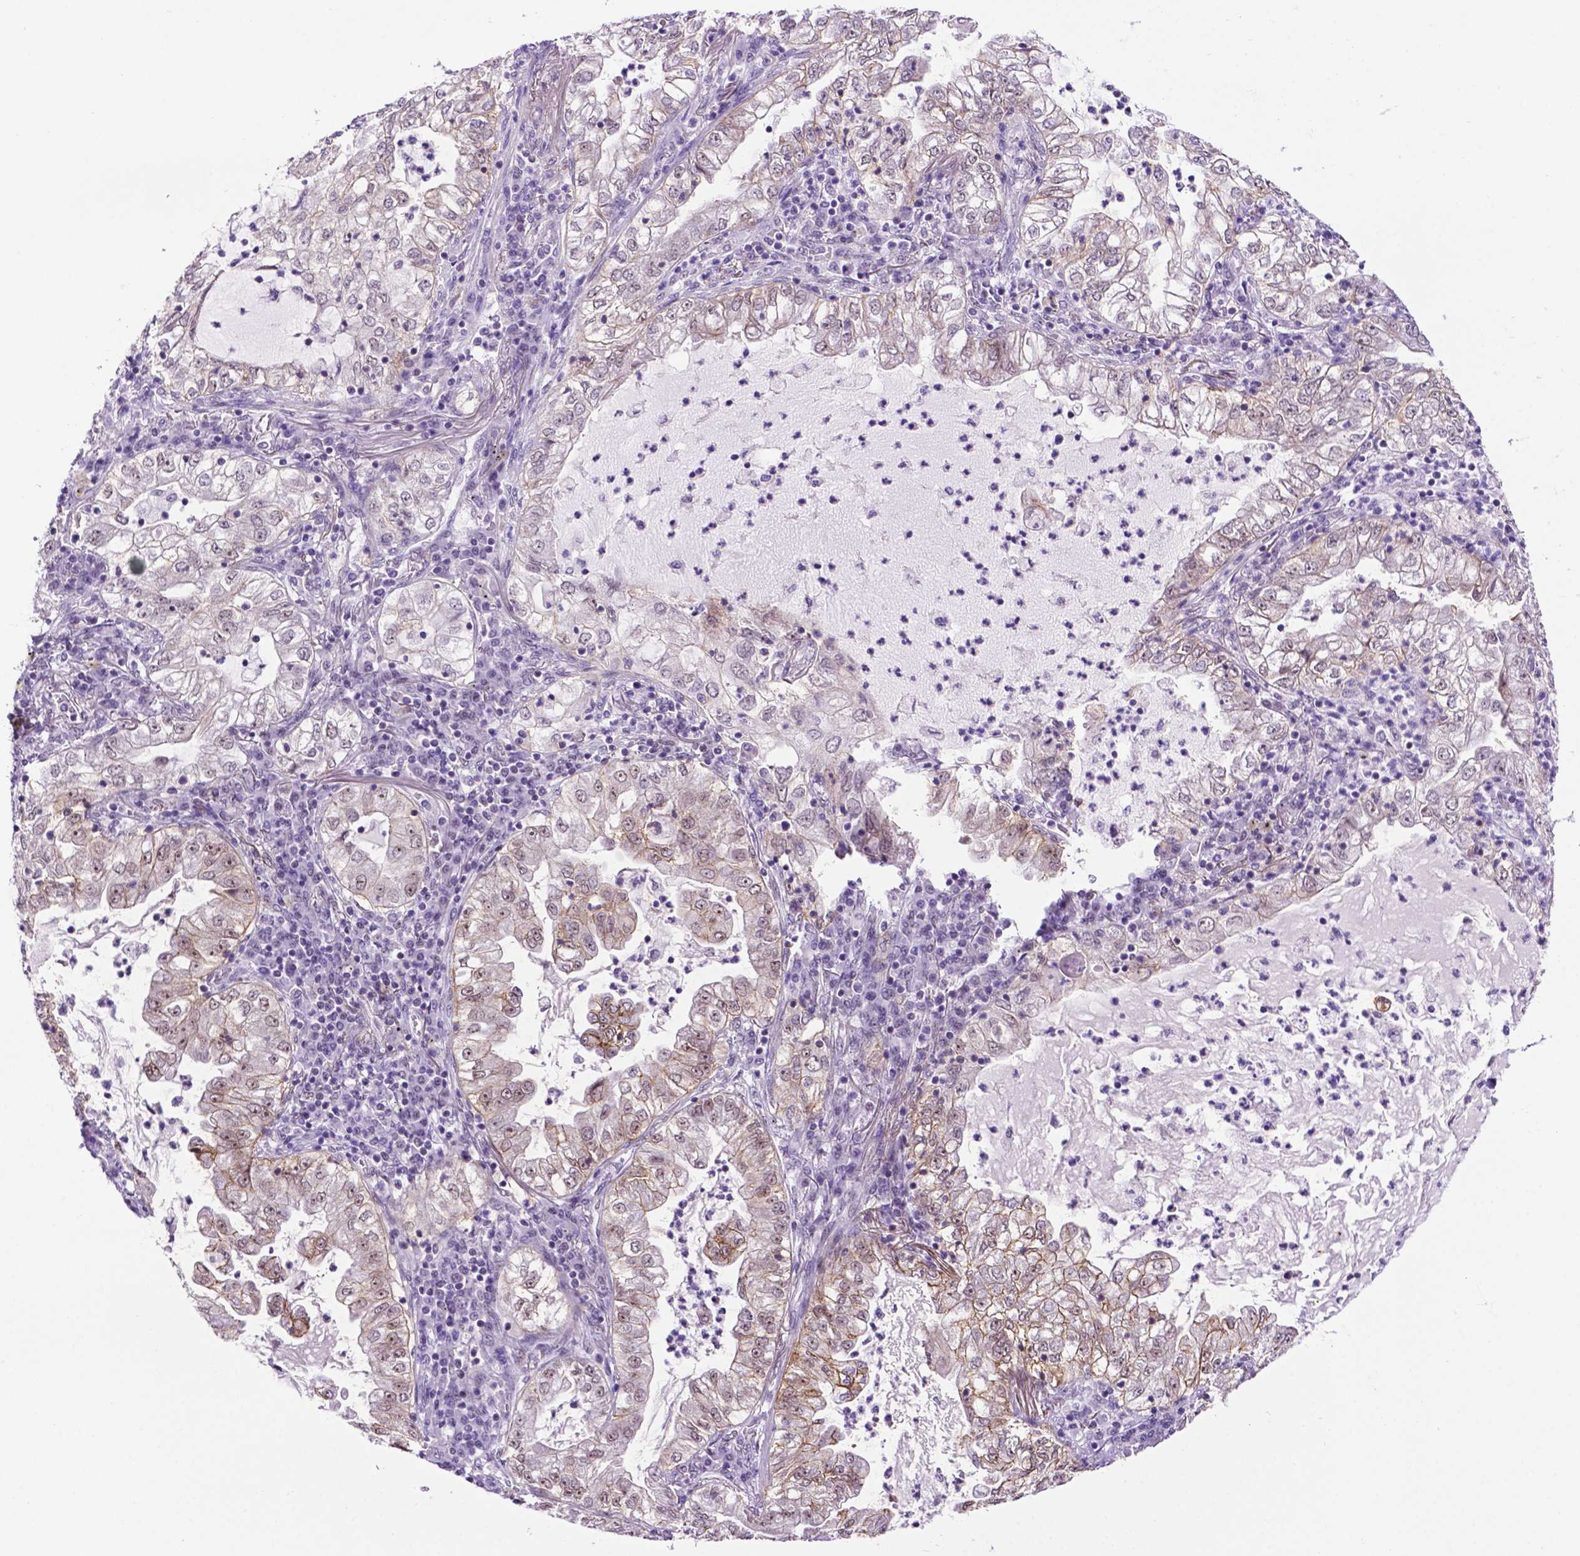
{"staining": {"intensity": "weak", "quantity": "<25%", "location": "cytoplasmic/membranous,nuclear"}, "tissue": "lung cancer", "cell_type": "Tumor cells", "image_type": "cancer", "snomed": [{"axis": "morphology", "description": "Adenocarcinoma, NOS"}, {"axis": "topography", "description": "Lung"}], "caption": "Tumor cells show no significant protein expression in lung cancer (adenocarcinoma).", "gene": "TACSTD2", "patient": {"sex": "female", "age": 73}}